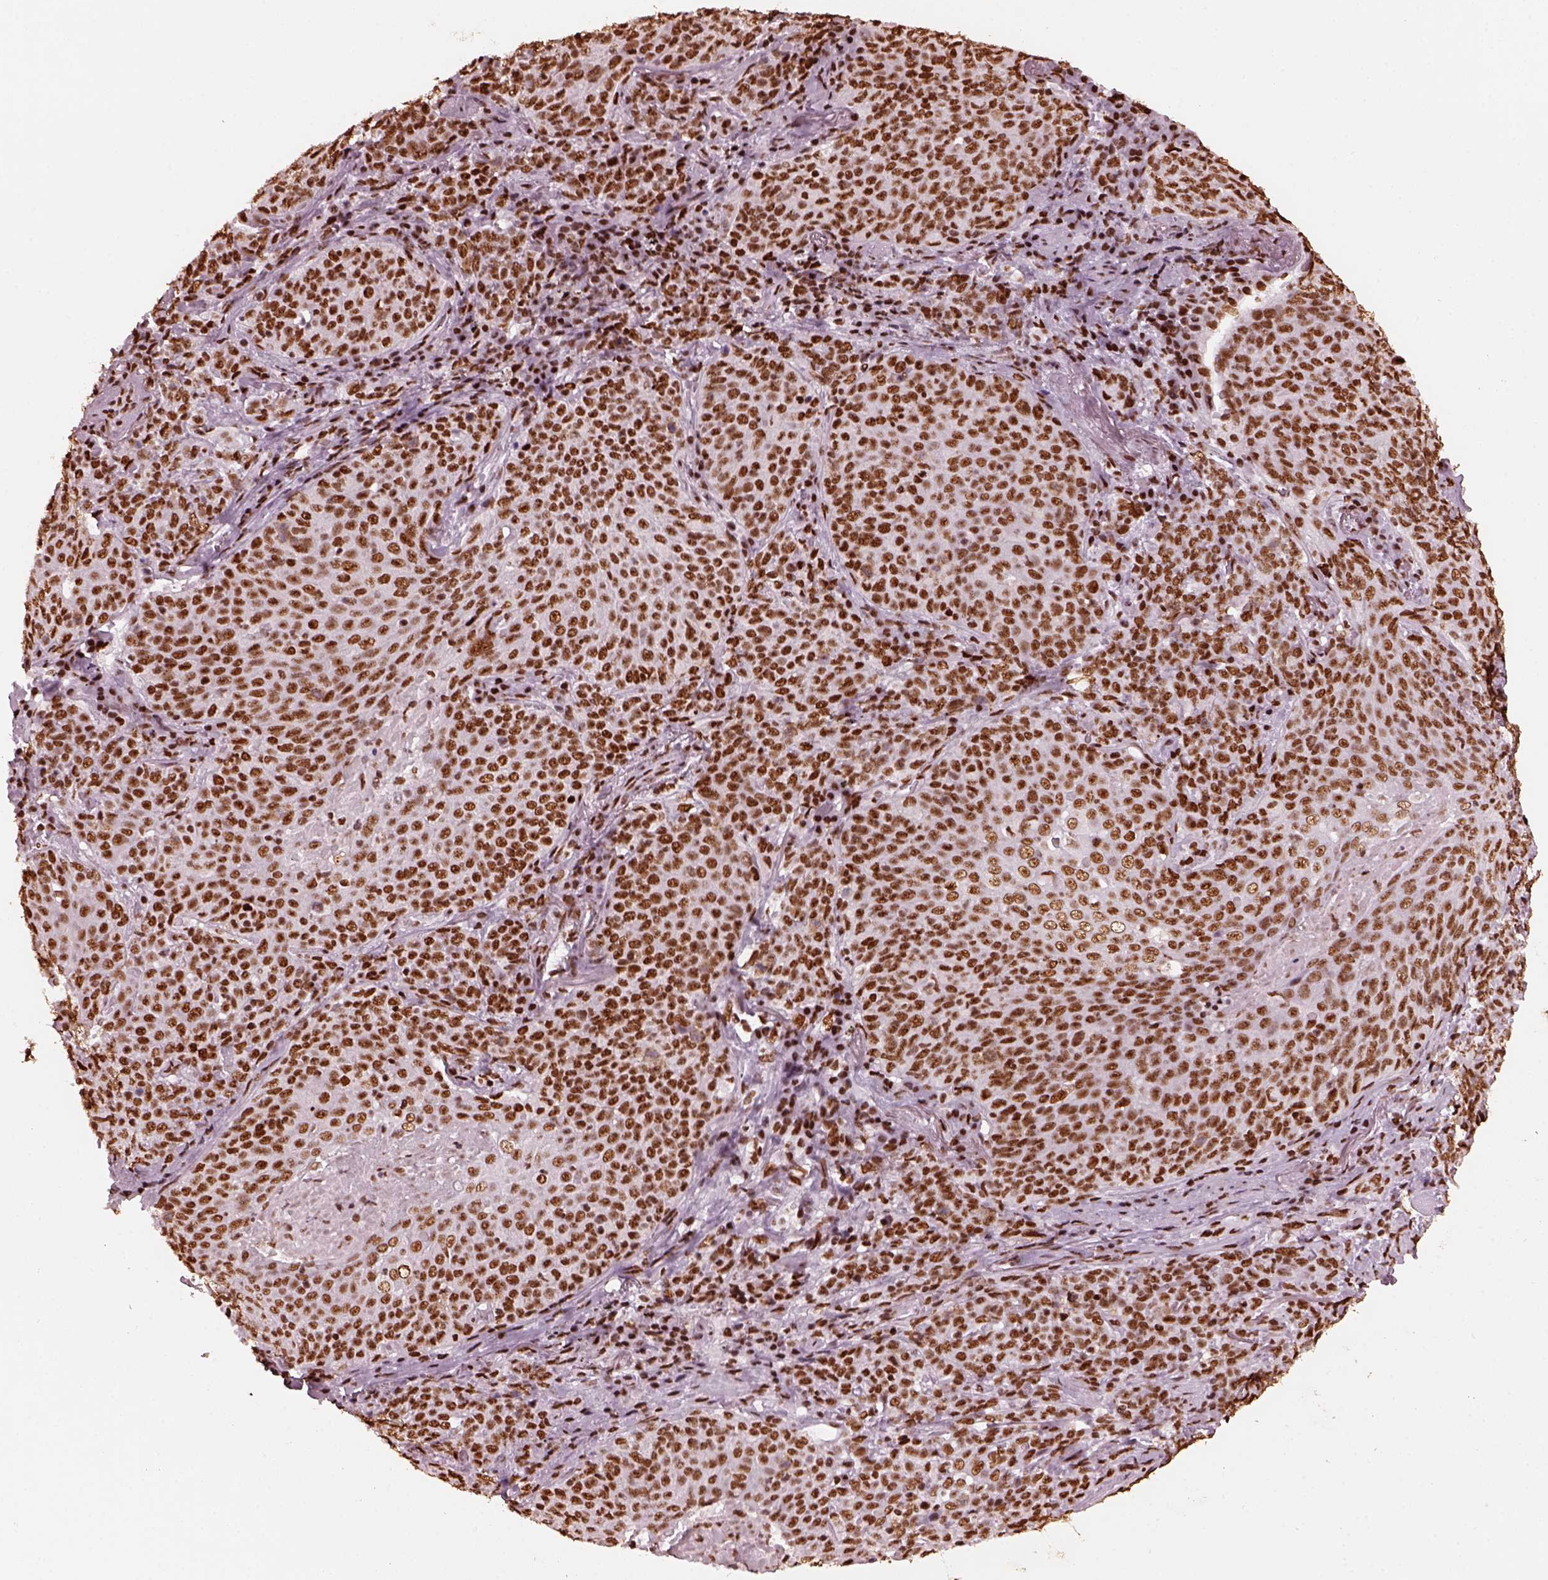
{"staining": {"intensity": "moderate", "quantity": ">75%", "location": "nuclear"}, "tissue": "lung cancer", "cell_type": "Tumor cells", "image_type": "cancer", "snomed": [{"axis": "morphology", "description": "Squamous cell carcinoma, NOS"}, {"axis": "topography", "description": "Lung"}], "caption": "Immunohistochemistry (IHC) micrograph of squamous cell carcinoma (lung) stained for a protein (brown), which reveals medium levels of moderate nuclear staining in about >75% of tumor cells.", "gene": "CBFA2T3", "patient": {"sex": "male", "age": 82}}